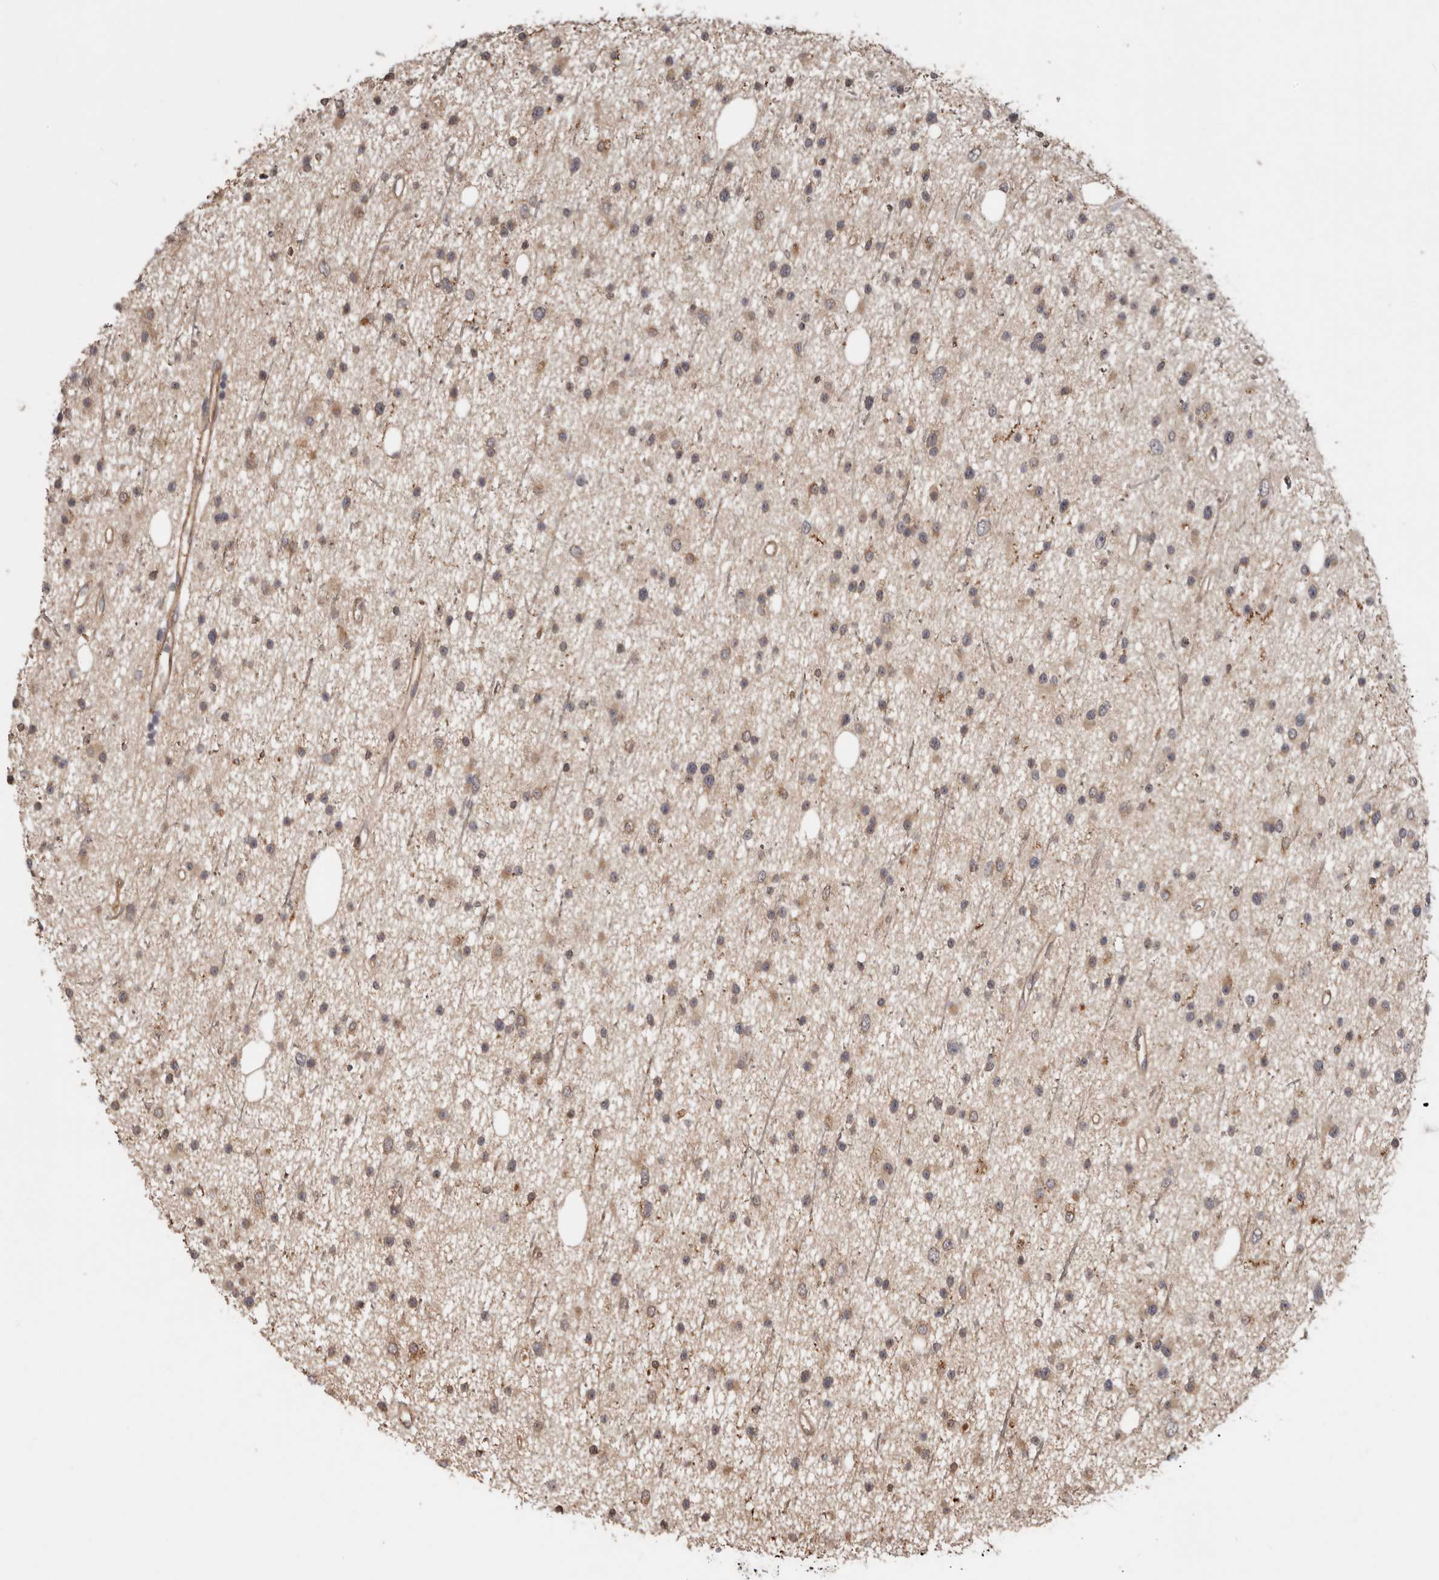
{"staining": {"intensity": "weak", "quantity": ">75%", "location": "cytoplasmic/membranous"}, "tissue": "glioma", "cell_type": "Tumor cells", "image_type": "cancer", "snomed": [{"axis": "morphology", "description": "Glioma, malignant, Low grade"}, {"axis": "topography", "description": "Cerebral cortex"}], "caption": "Immunohistochemical staining of malignant low-grade glioma shows low levels of weak cytoplasmic/membranous protein staining in approximately >75% of tumor cells.", "gene": "RSPO2", "patient": {"sex": "female", "age": 39}}